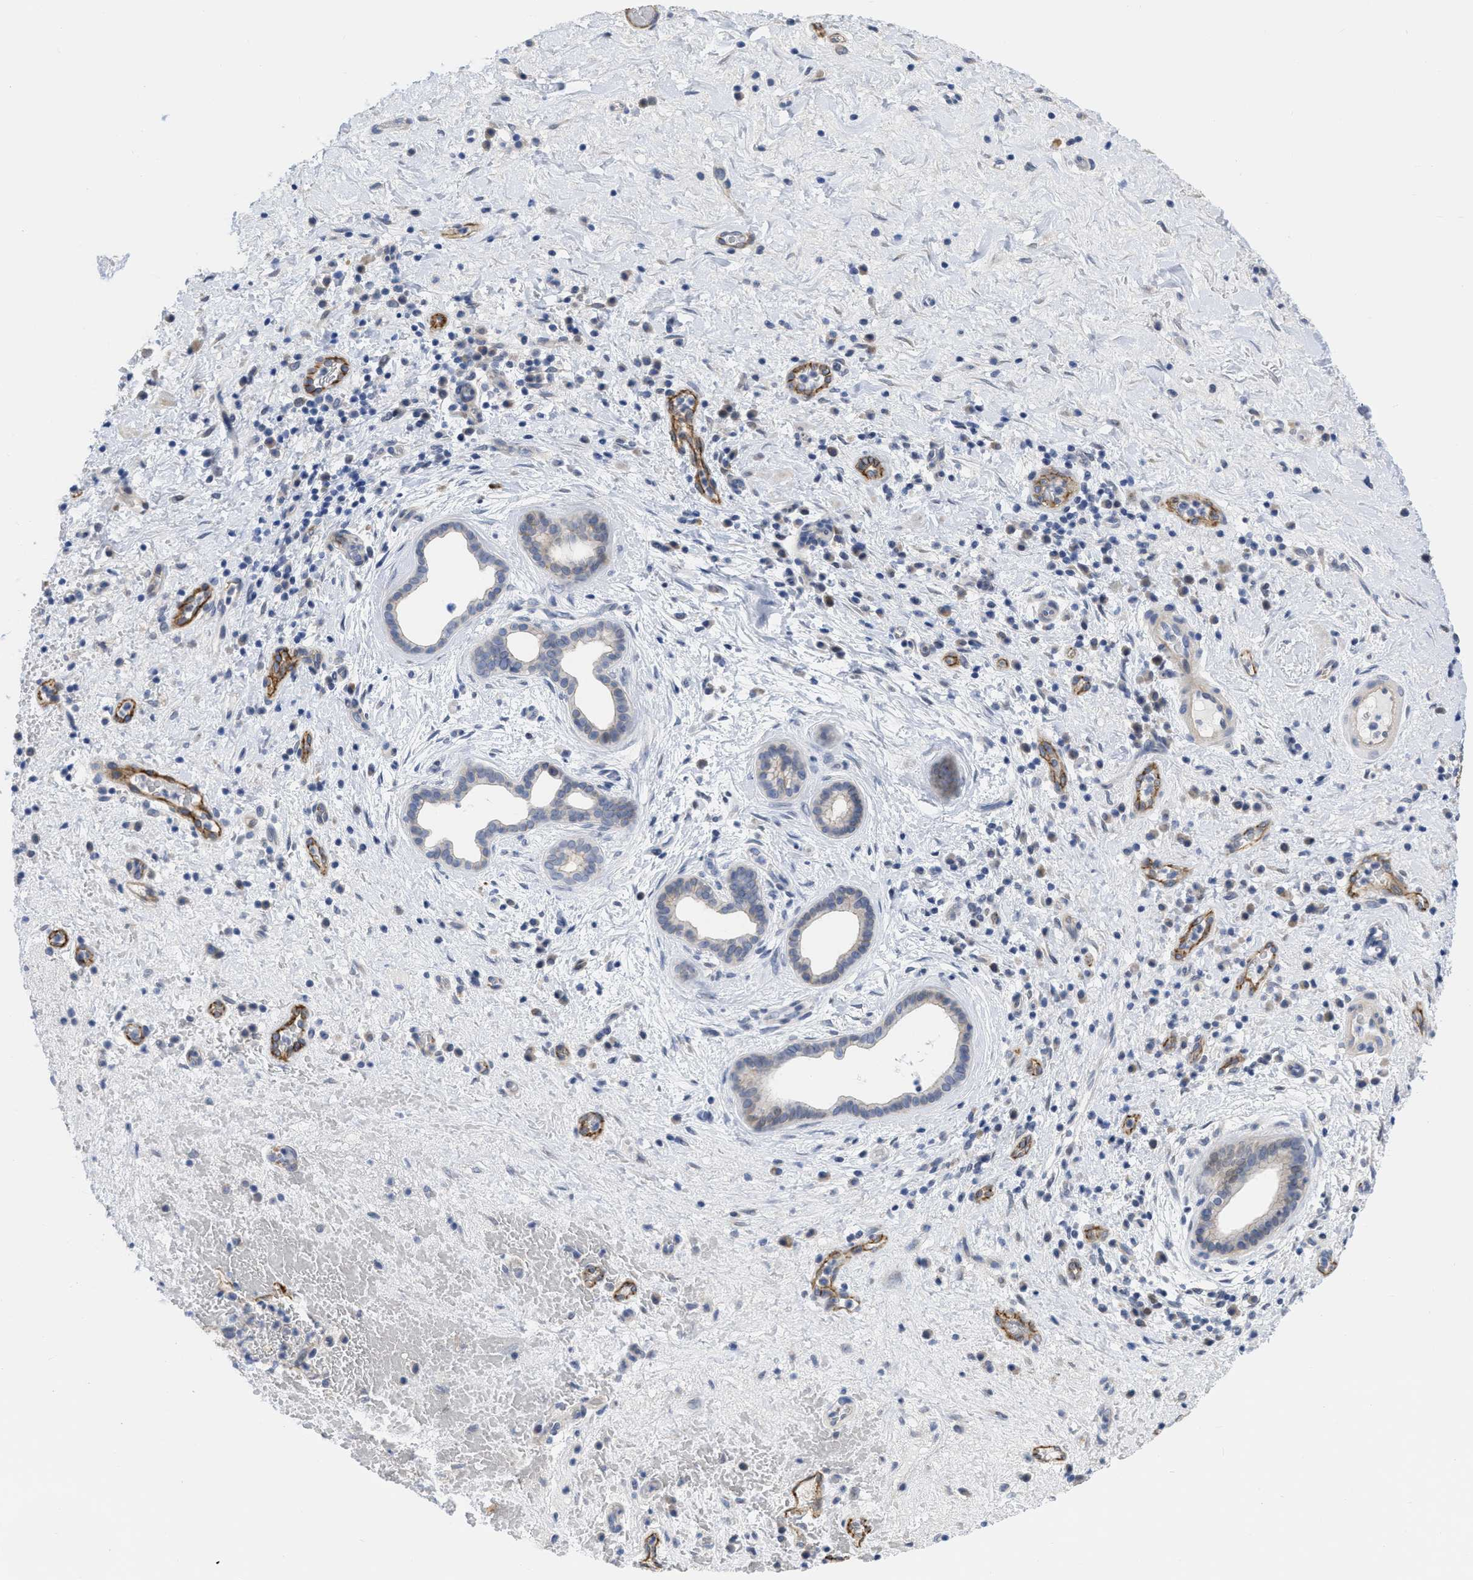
{"staining": {"intensity": "weak", "quantity": "<25%", "location": "cytoplasmic/membranous"}, "tissue": "liver cancer", "cell_type": "Tumor cells", "image_type": "cancer", "snomed": [{"axis": "morphology", "description": "Cholangiocarcinoma"}, {"axis": "topography", "description": "Liver"}], "caption": "A photomicrograph of human liver cholangiocarcinoma is negative for staining in tumor cells.", "gene": "ACKR1", "patient": {"sex": "female", "age": 38}}